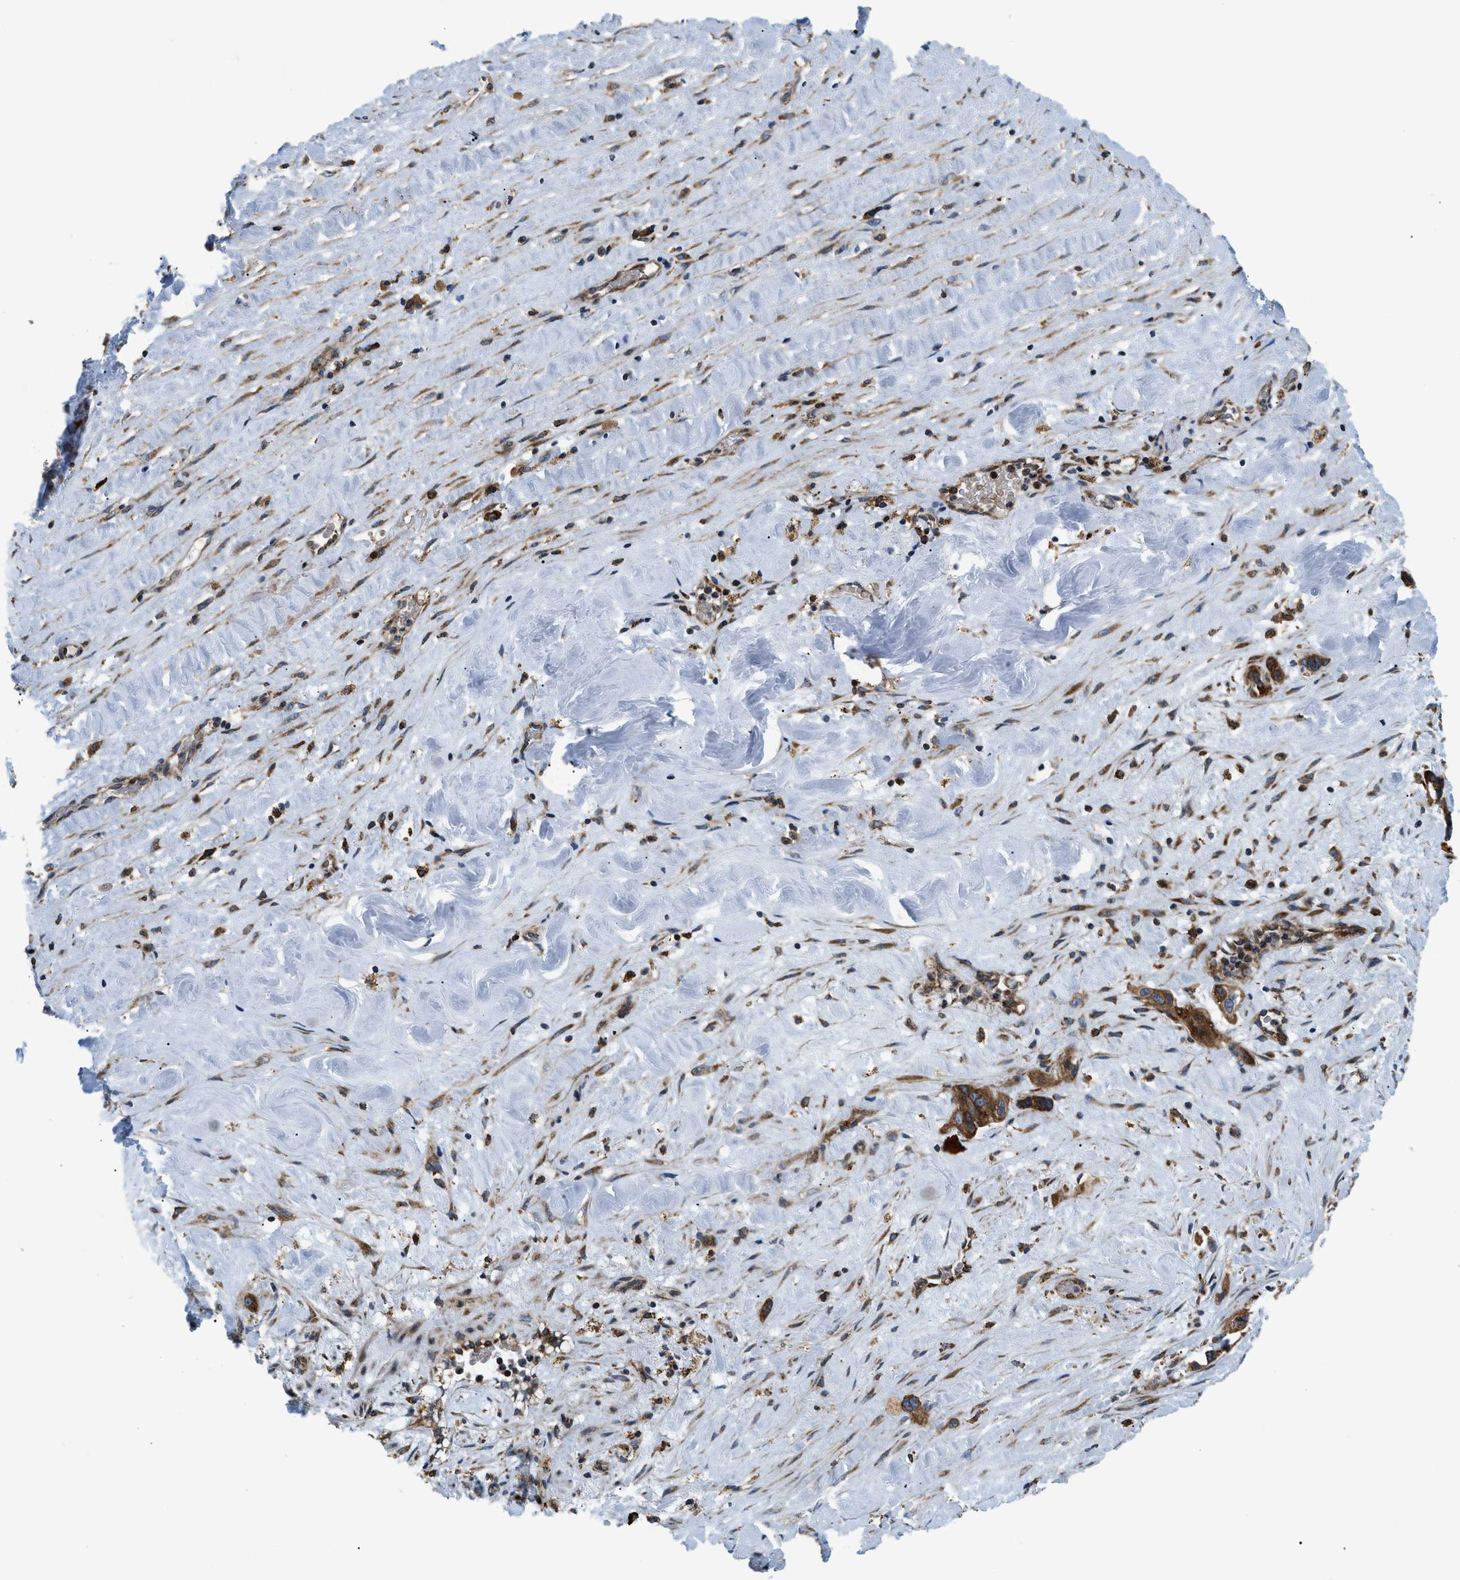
{"staining": {"intensity": "strong", "quantity": ">75%", "location": "cytoplasmic/membranous"}, "tissue": "liver cancer", "cell_type": "Tumor cells", "image_type": "cancer", "snomed": [{"axis": "morphology", "description": "Cholangiocarcinoma"}, {"axis": "topography", "description": "Liver"}], "caption": "Protein analysis of liver cholangiocarcinoma tissue reveals strong cytoplasmic/membranous expression in approximately >75% of tumor cells.", "gene": "CSPG4", "patient": {"sex": "female", "age": 65}}